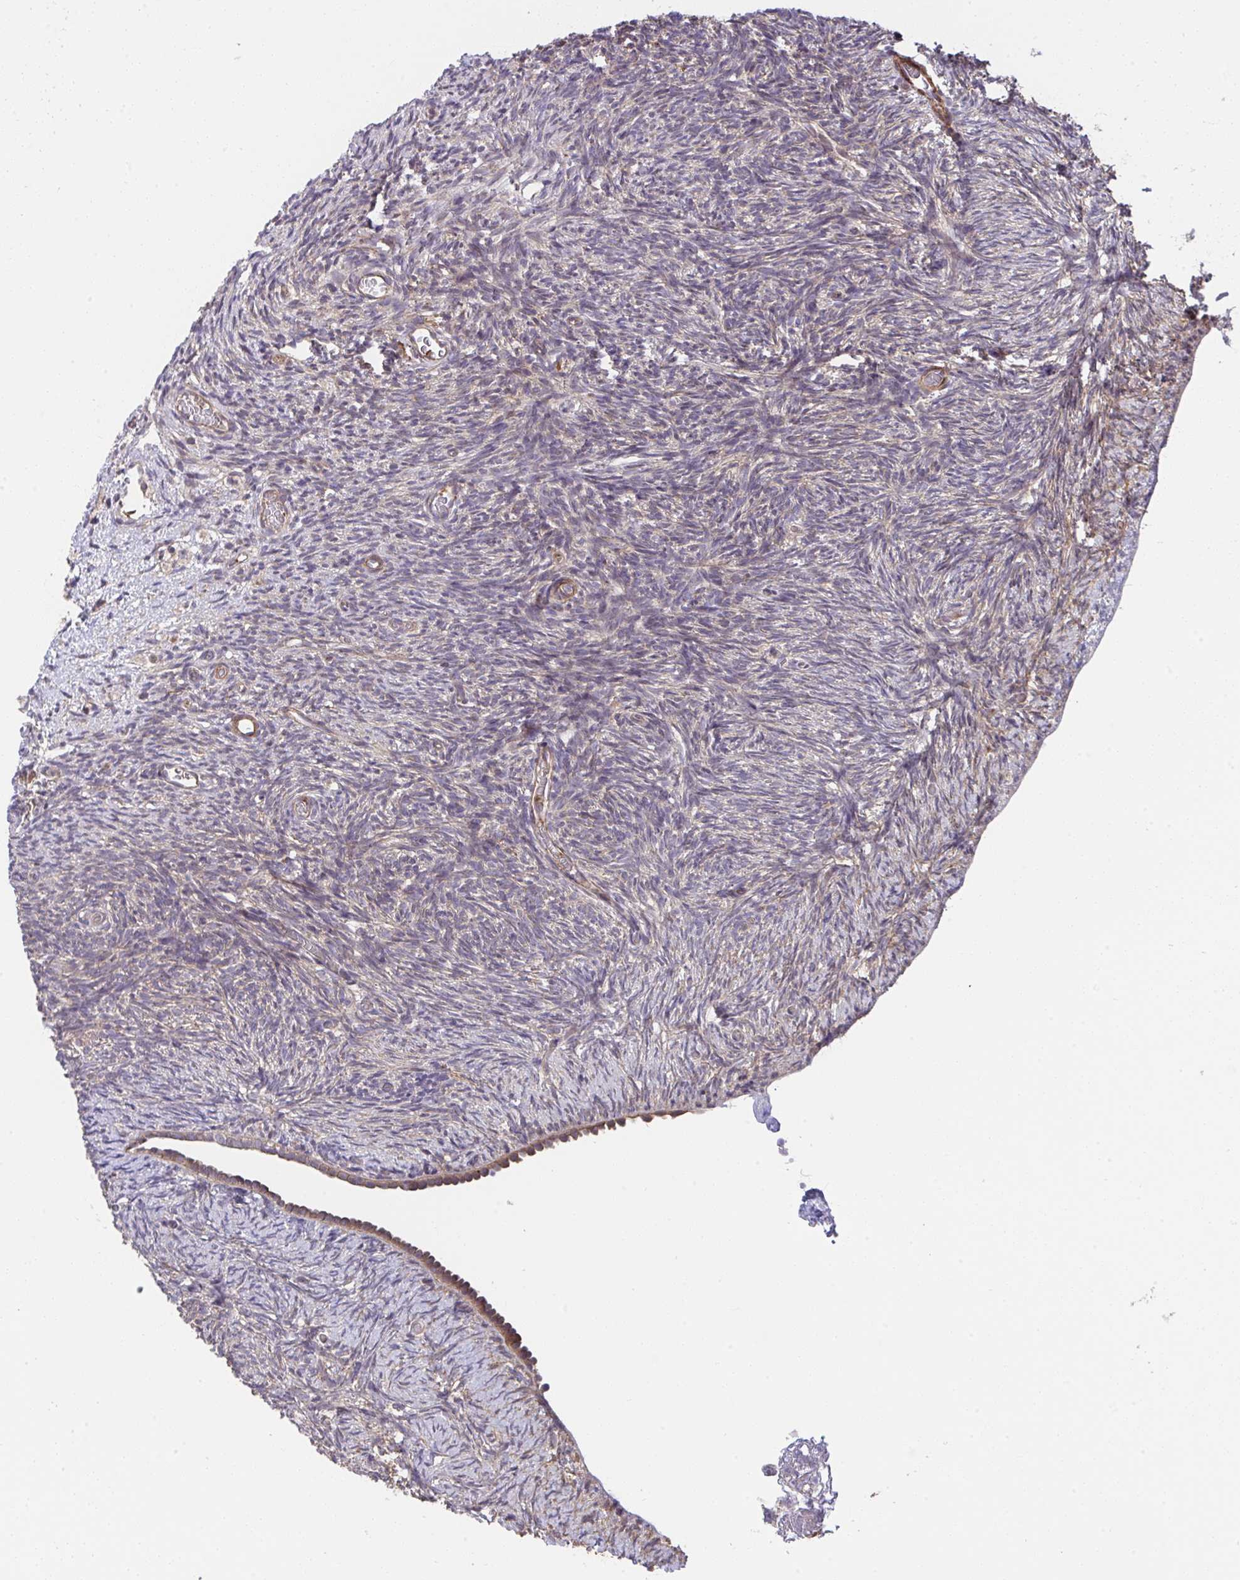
{"staining": {"intensity": "weak", "quantity": "25%-75%", "location": "cytoplasmic/membranous"}, "tissue": "ovary", "cell_type": "Ovarian stroma cells", "image_type": "normal", "snomed": [{"axis": "morphology", "description": "Normal tissue, NOS"}, {"axis": "topography", "description": "Ovary"}], "caption": "Ovary stained for a protein reveals weak cytoplasmic/membranous positivity in ovarian stroma cells. (Brightfield microscopy of DAB IHC at high magnification).", "gene": "ZNF696", "patient": {"sex": "female", "age": 39}}